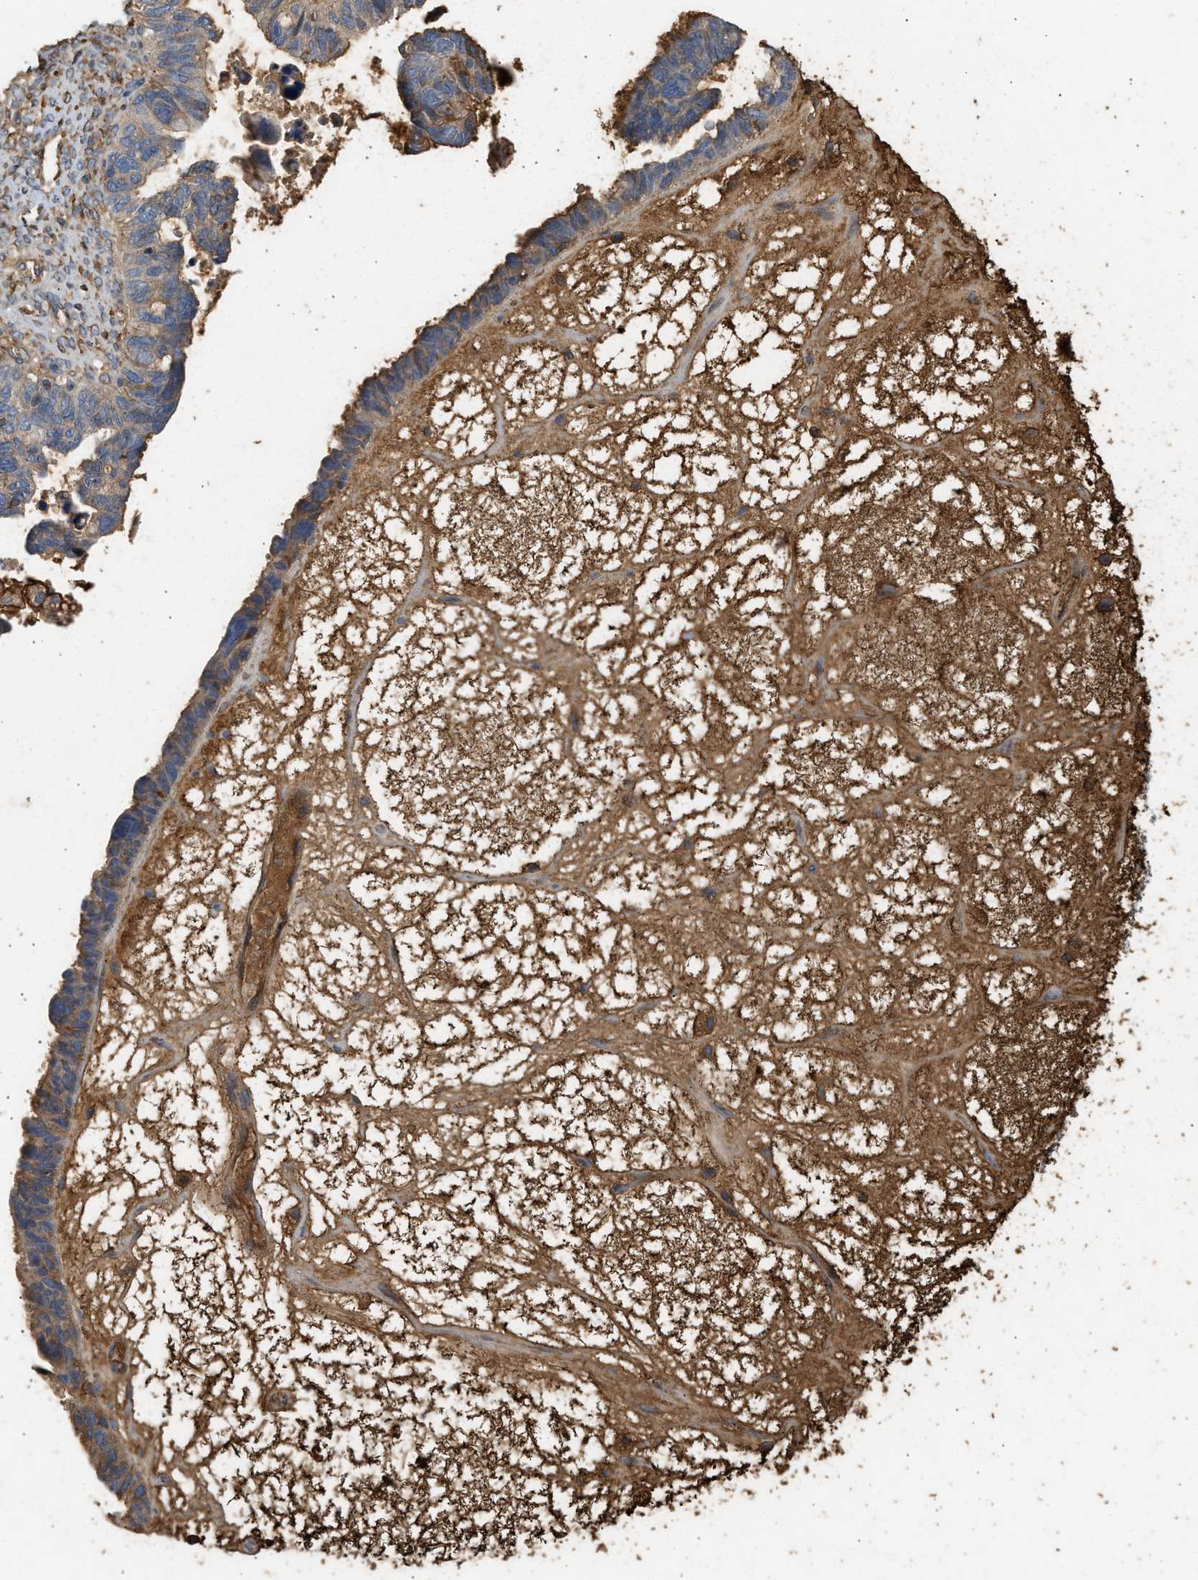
{"staining": {"intensity": "moderate", "quantity": ">75%", "location": "cytoplasmic/membranous"}, "tissue": "ovarian cancer", "cell_type": "Tumor cells", "image_type": "cancer", "snomed": [{"axis": "morphology", "description": "Cystadenocarcinoma, serous, NOS"}, {"axis": "topography", "description": "Ovary"}], "caption": "Immunohistochemistry (IHC) micrograph of neoplastic tissue: human ovarian cancer stained using immunohistochemistry (IHC) displays medium levels of moderate protein expression localized specifically in the cytoplasmic/membranous of tumor cells, appearing as a cytoplasmic/membranous brown color.", "gene": "F8", "patient": {"sex": "female", "age": 79}}